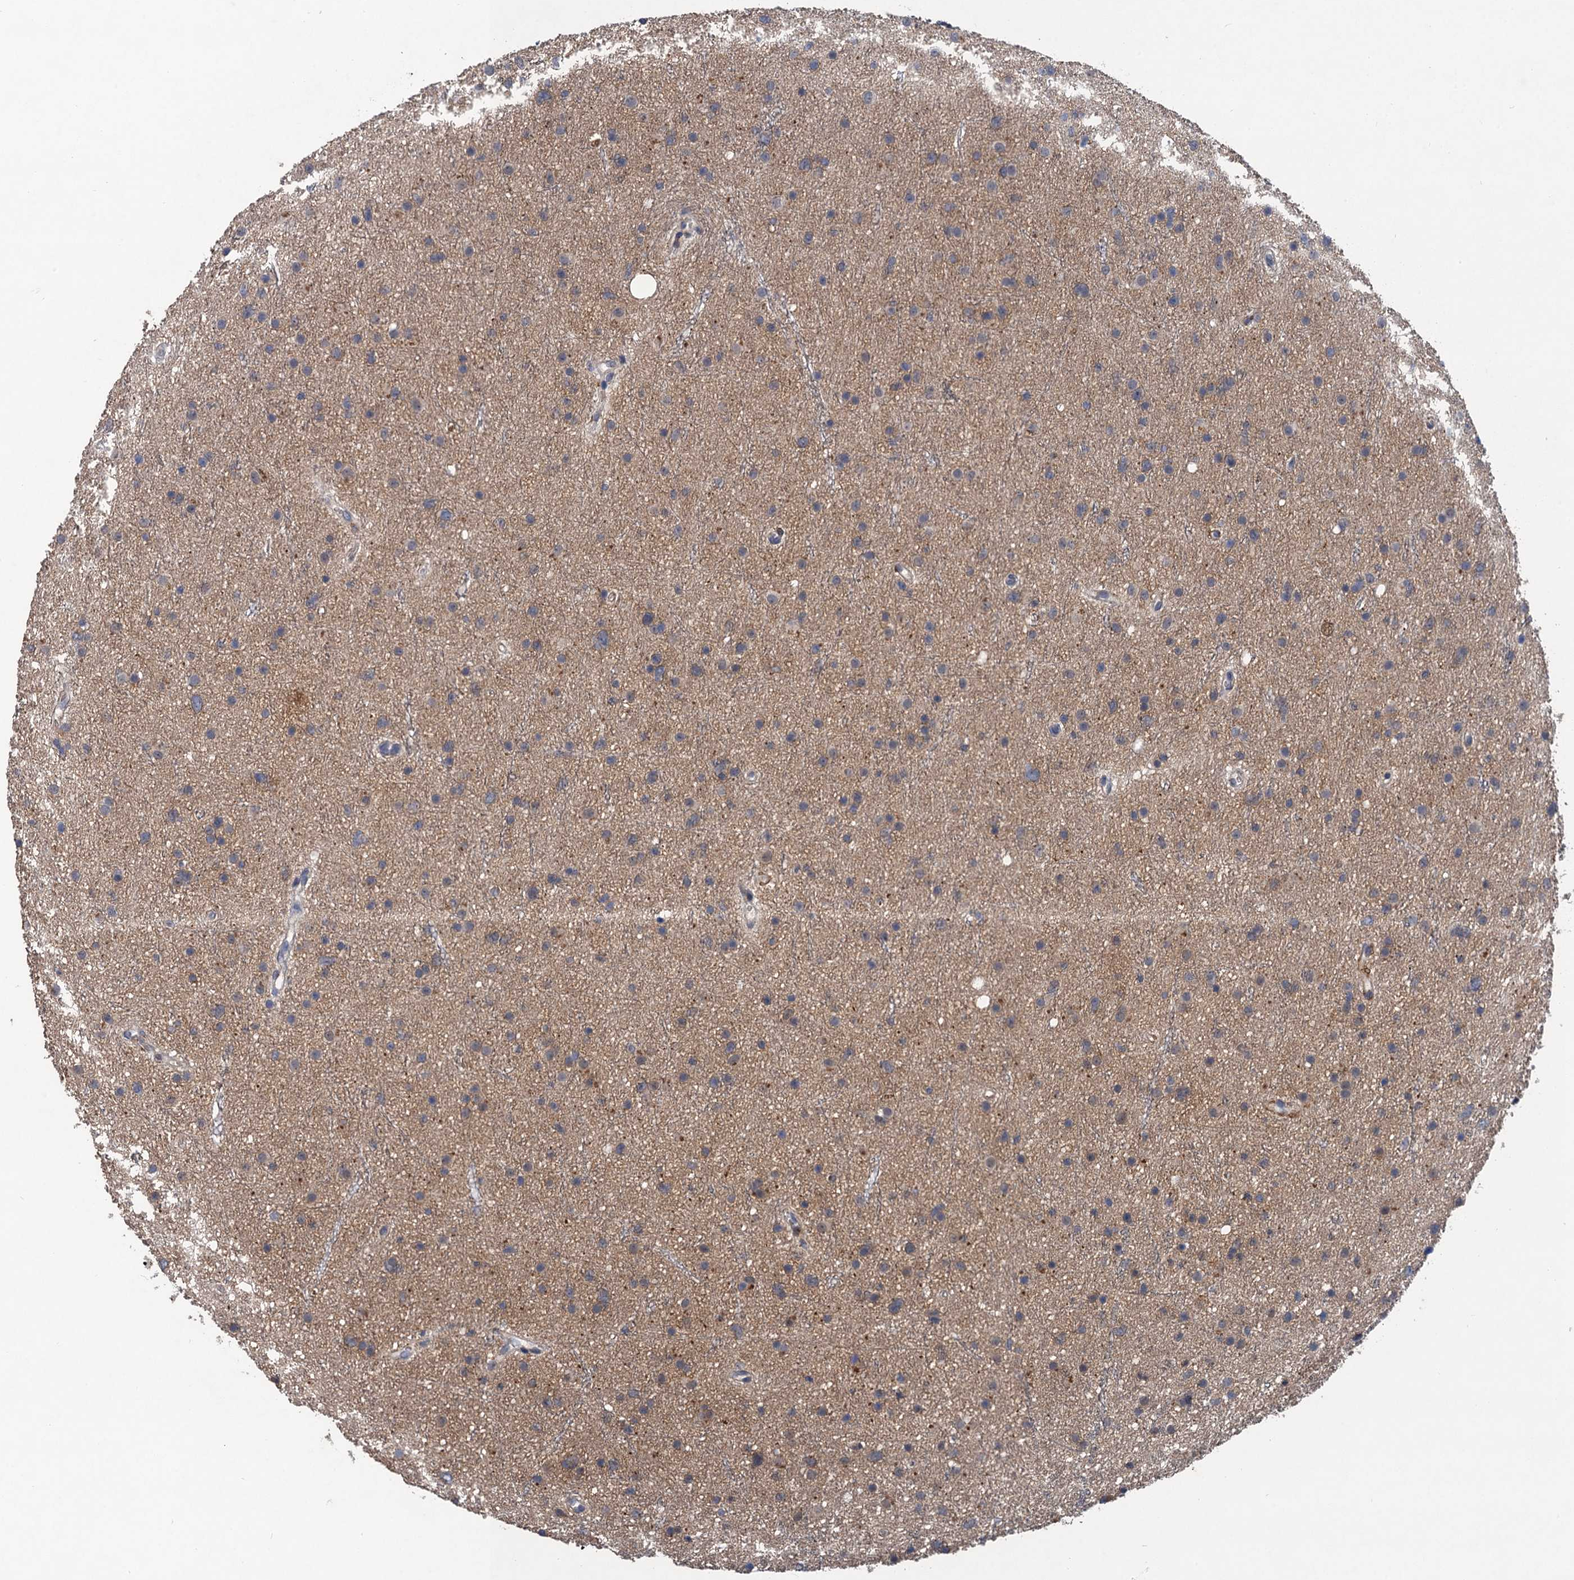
{"staining": {"intensity": "negative", "quantity": "none", "location": "none"}, "tissue": "glioma", "cell_type": "Tumor cells", "image_type": "cancer", "snomed": [{"axis": "morphology", "description": "Glioma, malignant, Low grade"}, {"axis": "topography", "description": "Cerebral cortex"}], "caption": "Tumor cells show no significant protein expression in malignant glioma (low-grade).", "gene": "TRAF7", "patient": {"sex": "female", "age": 39}}